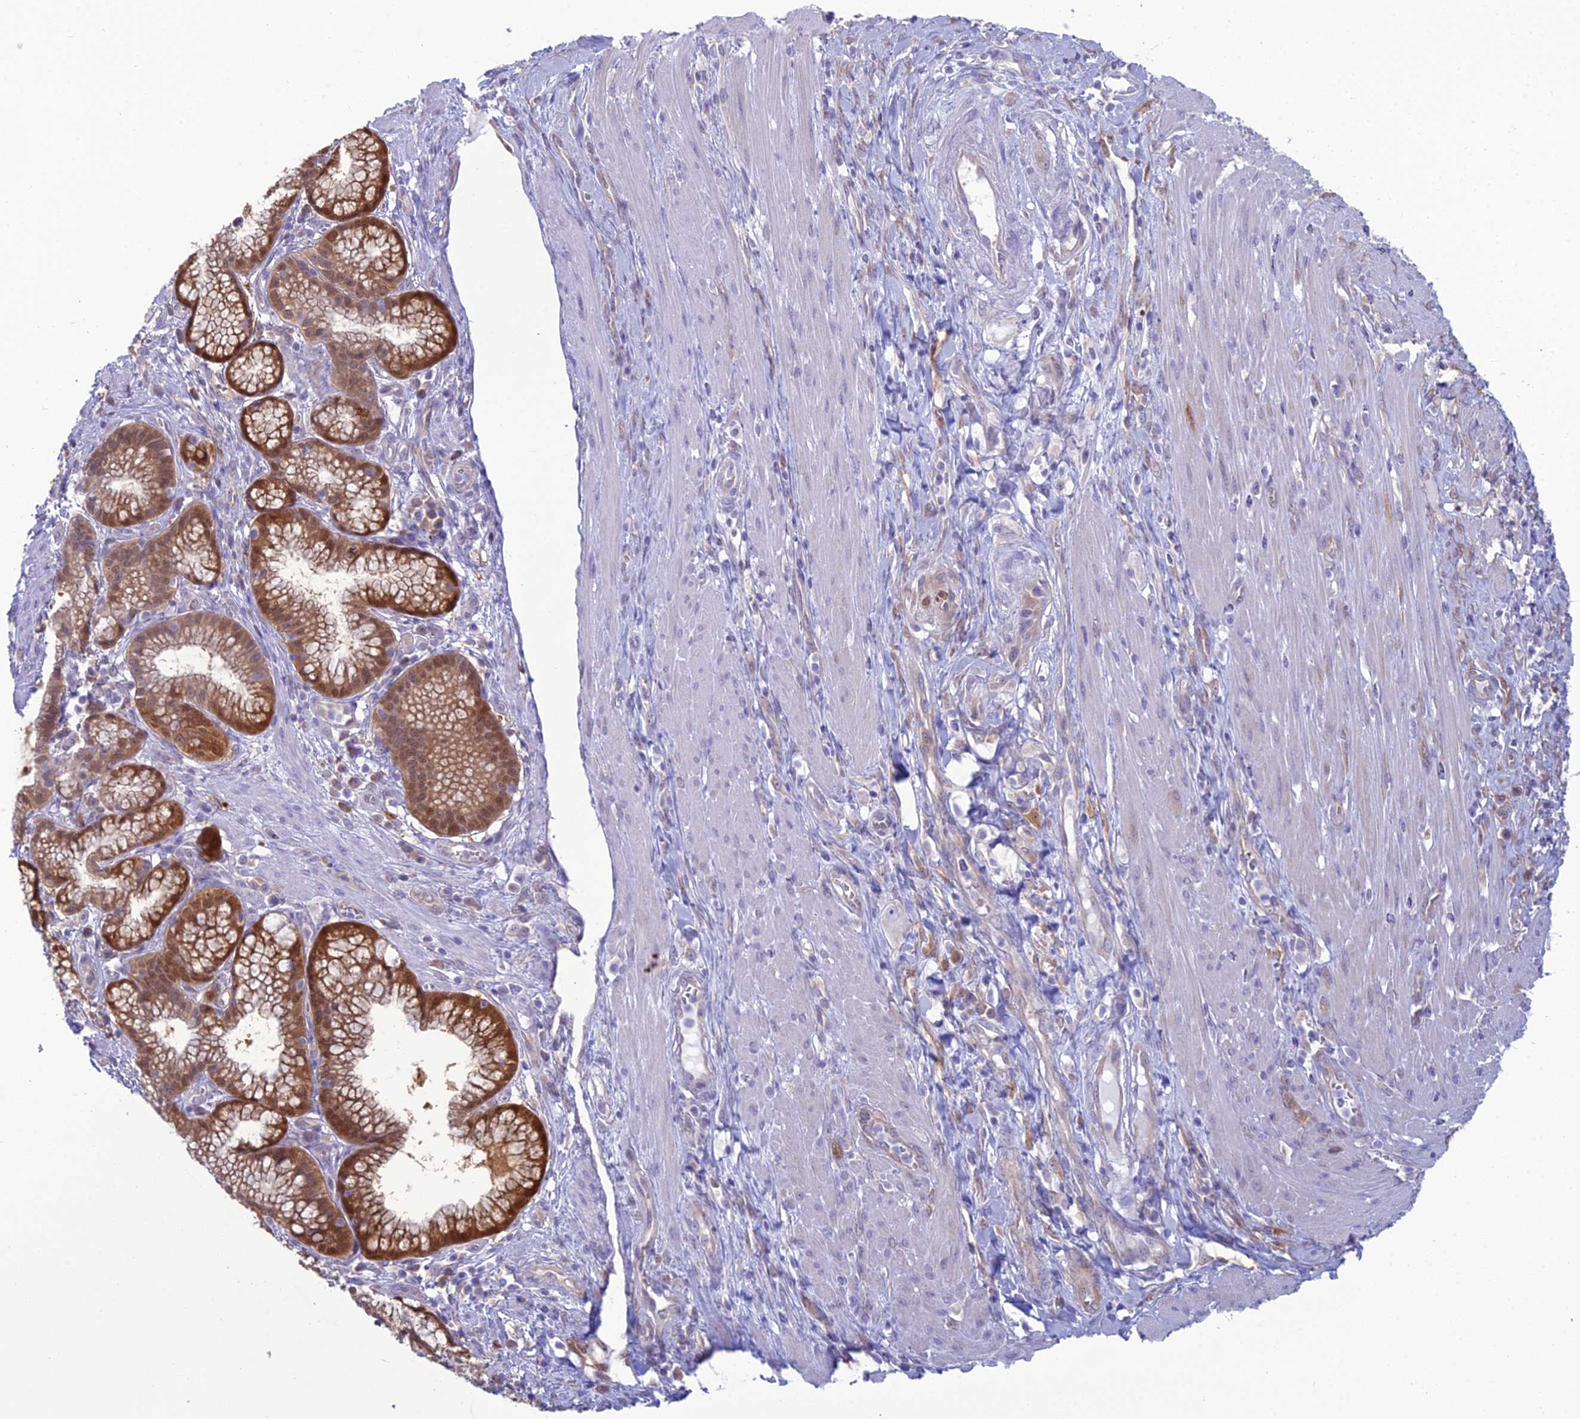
{"staining": {"intensity": "moderate", "quantity": ">75%", "location": "cytoplasmic/membranous,nuclear"}, "tissue": "pancreatic cancer", "cell_type": "Tumor cells", "image_type": "cancer", "snomed": [{"axis": "morphology", "description": "Adenocarcinoma, NOS"}, {"axis": "topography", "description": "Pancreas"}], "caption": "Immunohistochemical staining of pancreatic cancer (adenocarcinoma) demonstrates medium levels of moderate cytoplasmic/membranous and nuclear expression in approximately >75% of tumor cells. The staining is performed using DAB (3,3'-diaminobenzidine) brown chromogen to label protein expression. The nuclei are counter-stained blue using hematoxylin.", "gene": "GNPNAT1", "patient": {"sex": "male", "age": 72}}